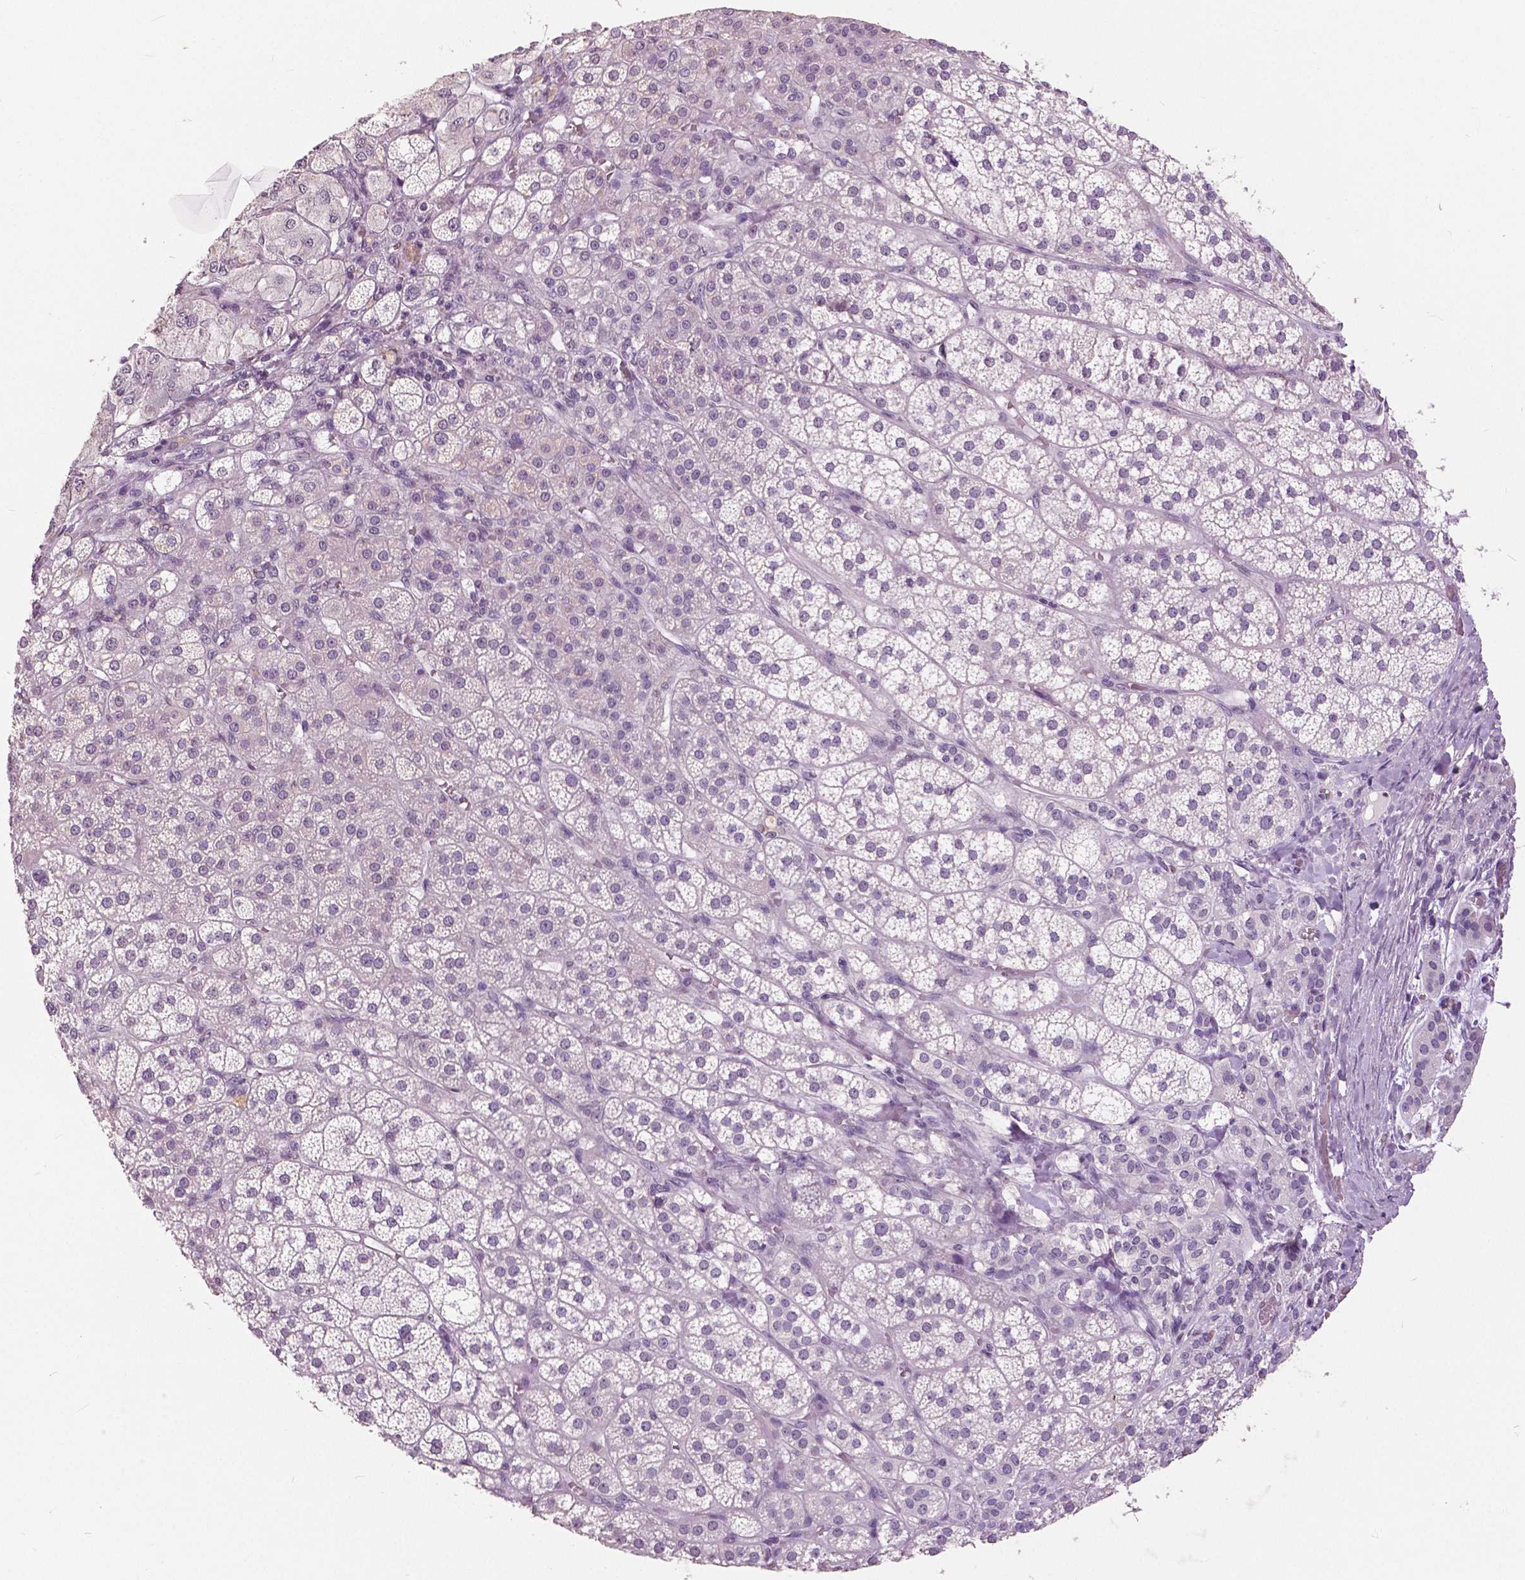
{"staining": {"intensity": "negative", "quantity": "none", "location": "none"}, "tissue": "adrenal gland", "cell_type": "Glandular cells", "image_type": "normal", "snomed": [{"axis": "morphology", "description": "Normal tissue, NOS"}, {"axis": "topography", "description": "Adrenal gland"}], "caption": "This micrograph is of benign adrenal gland stained with immunohistochemistry to label a protein in brown with the nuclei are counter-stained blue. There is no positivity in glandular cells. The staining is performed using DAB brown chromogen with nuclei counter-stained in using hematoxylin.", "gene": "GRIN2A", "patient": {"sex": "female", "age": 60}}